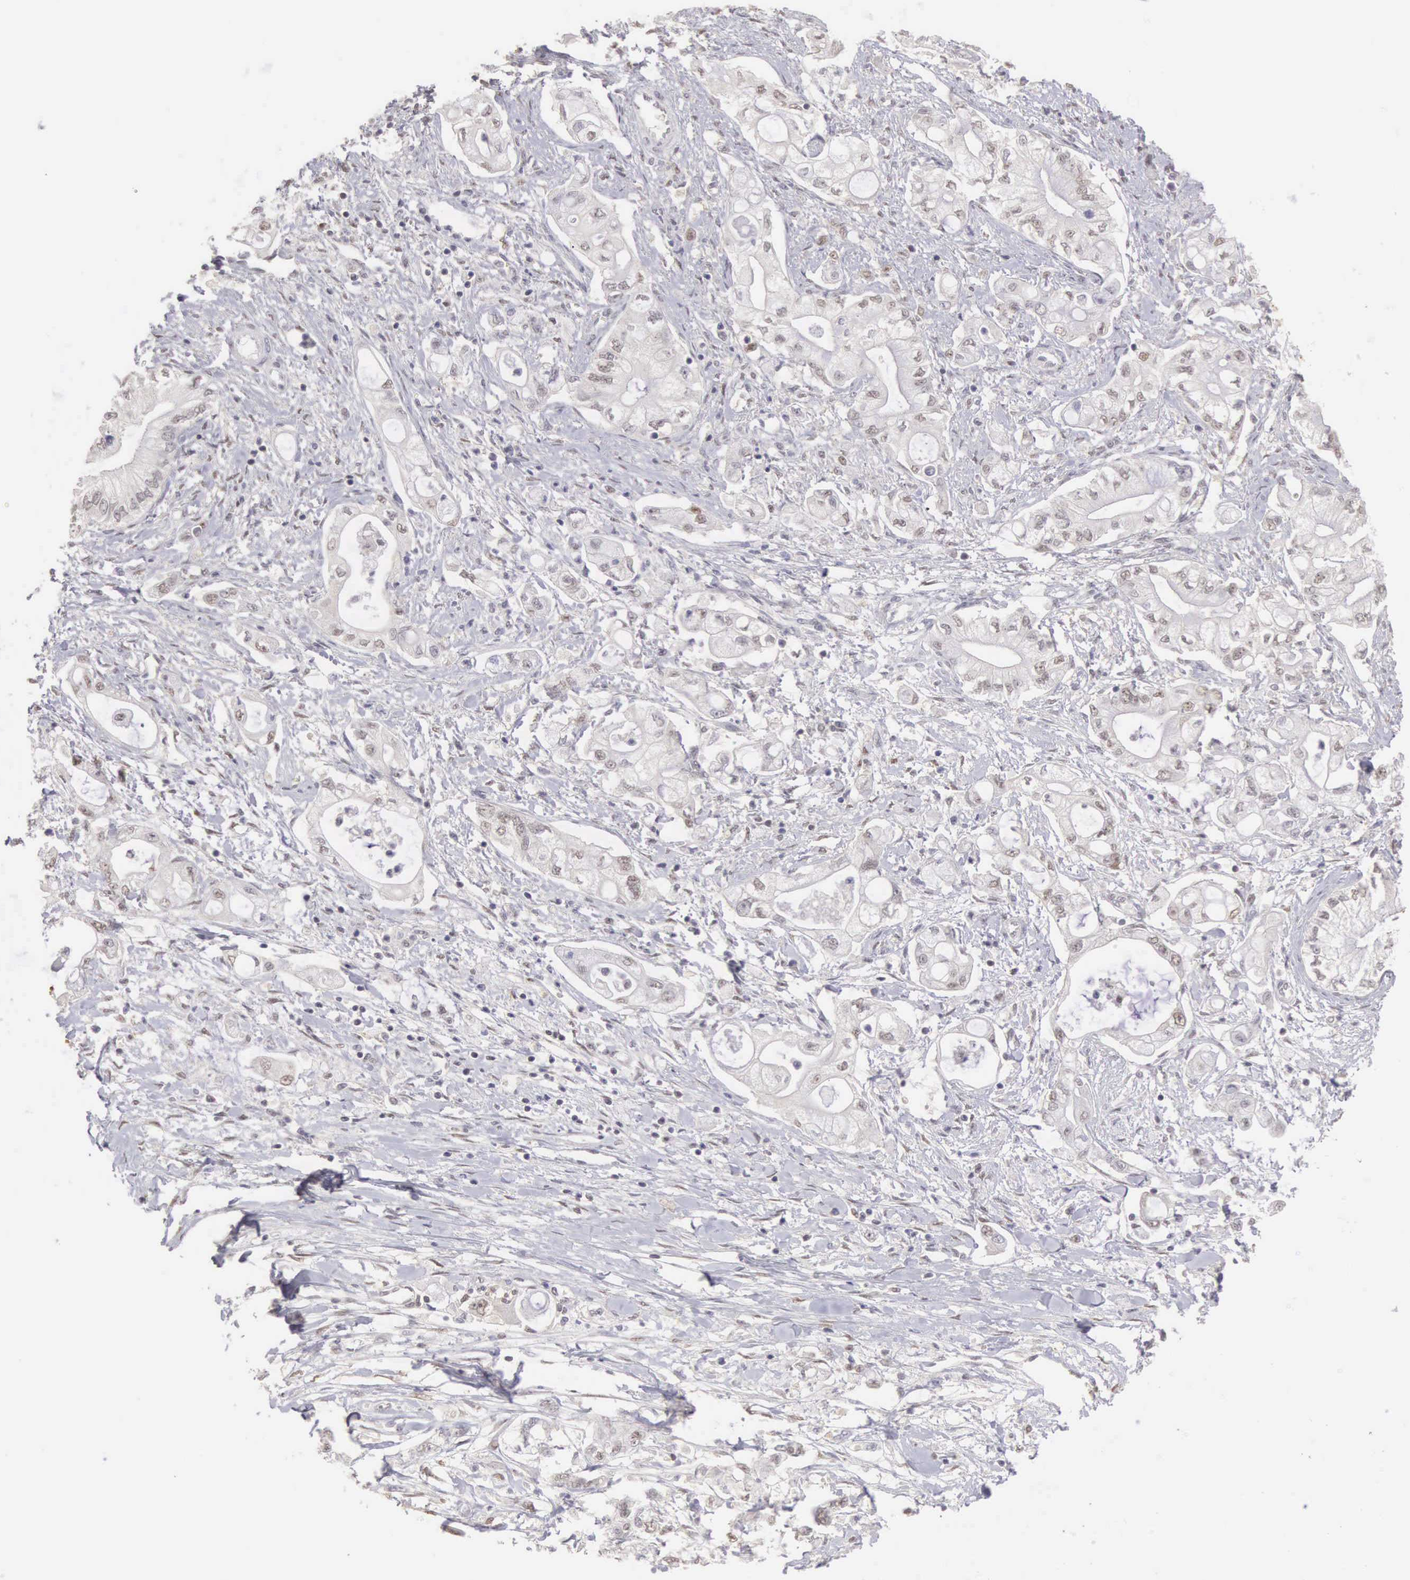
{"staining": {"intensity": "weak", "quantity": "<25%", "location": "nuclear"}, "tissue": "pancreatic cancer", "cell_type": "Tumor cells", "image_type": "cancer", "snomed": [{"axis": "morphology", "description": "Adenocarcinoma, NOS"}, {"axis": "topography", "description": "Pancreas"}], "caption": "Histopathology image shows no significant protein positivity in tumor cells of adenocarcinoma (pancreatic).", "gene": "UBA1", "patient": {"sex": "male", "age": 79}}